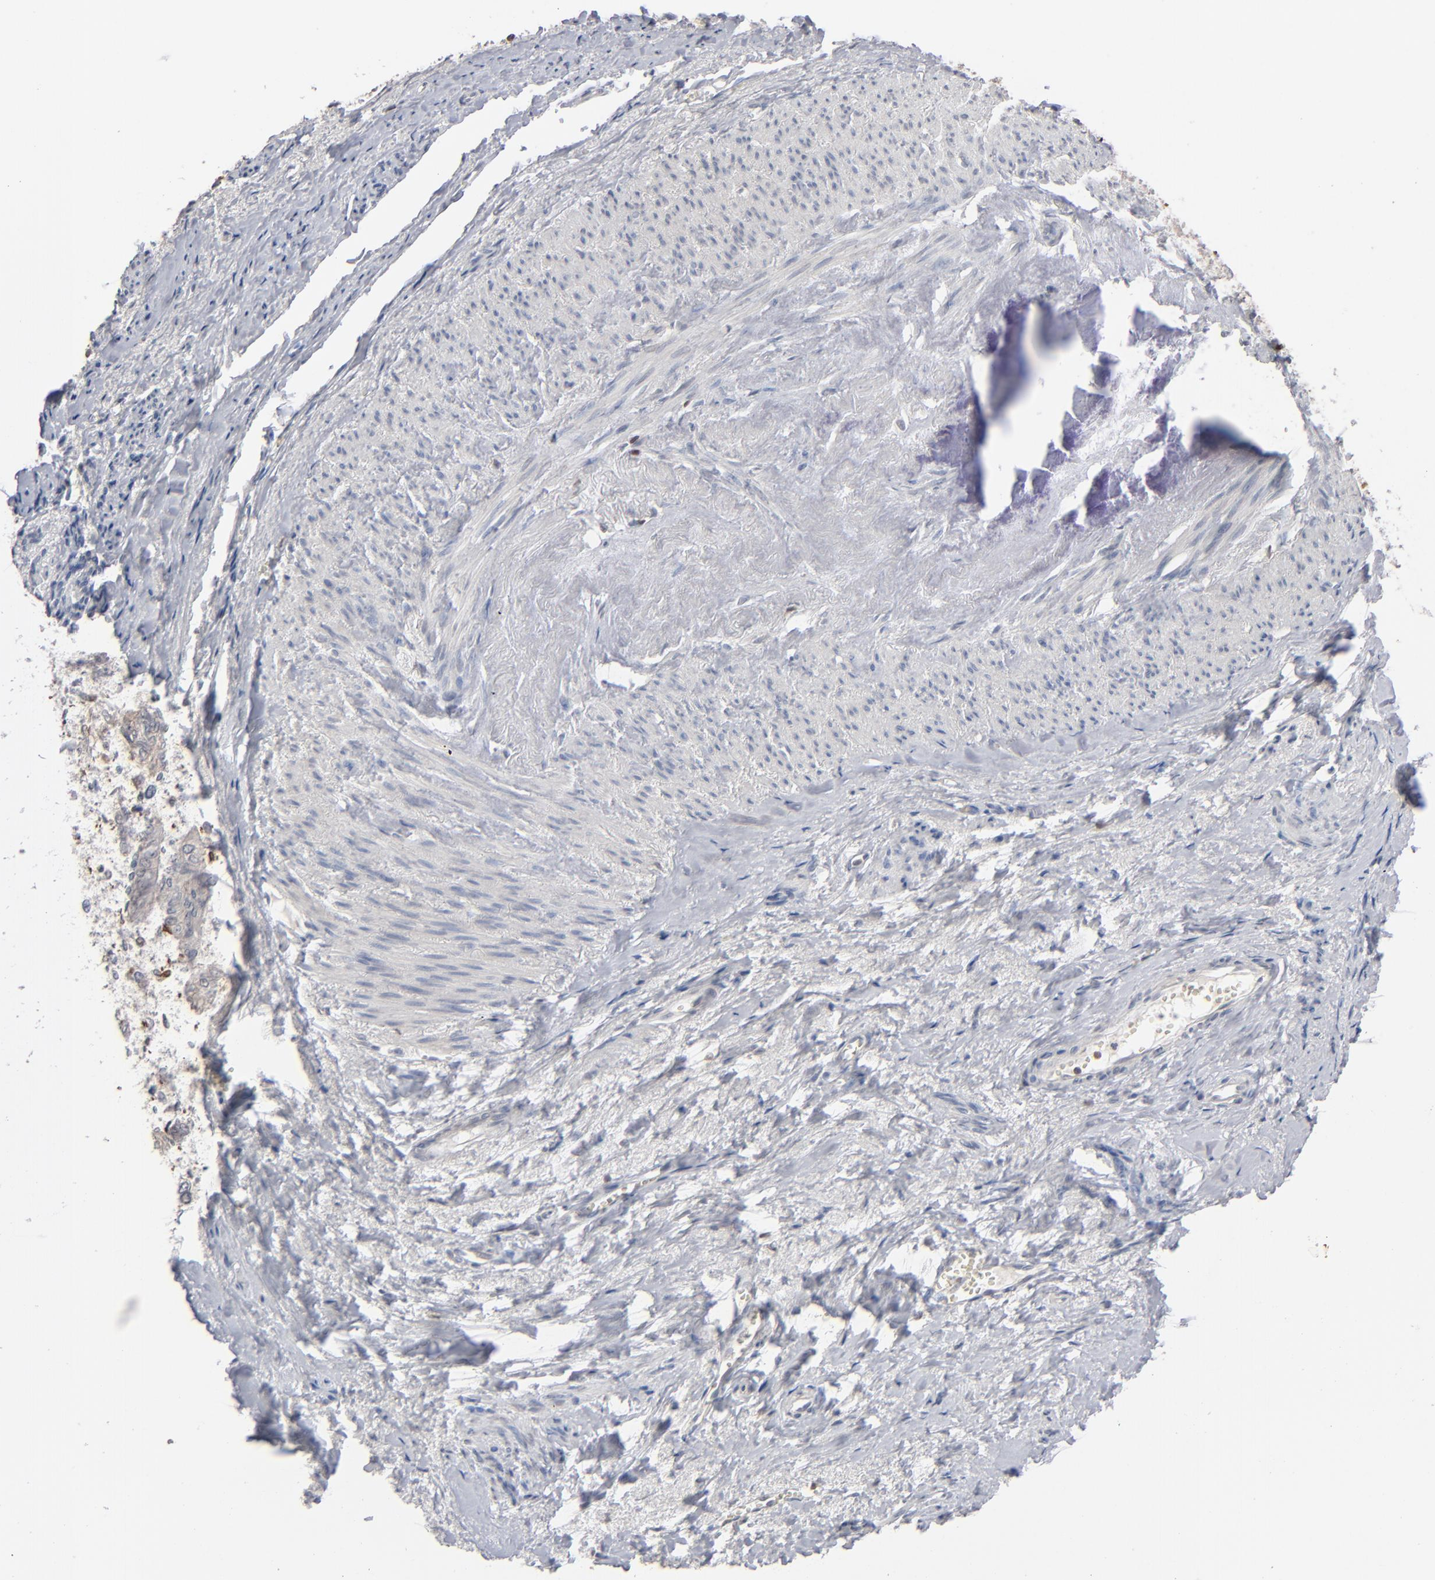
{"staining": {"intensity": "negative", "quantity": "none", "location": "none"}, "tissue": "endometrial cancer", "cell_type": "Tumor cells", "image_type": "cancer", "snomed": [{"axis": "morphology", "description": "Adenocarcinoma, NOS"}, {"axis": "topography", "description": "Endometrium"}], "caption": "This is an immunohistochemistry (IHC) photomicrograph of human adenocarcinoma (endometrial). There is no expression in tumor cells.", "gene": "STAT4", "patient": {"sex": "female", "age": 75}}